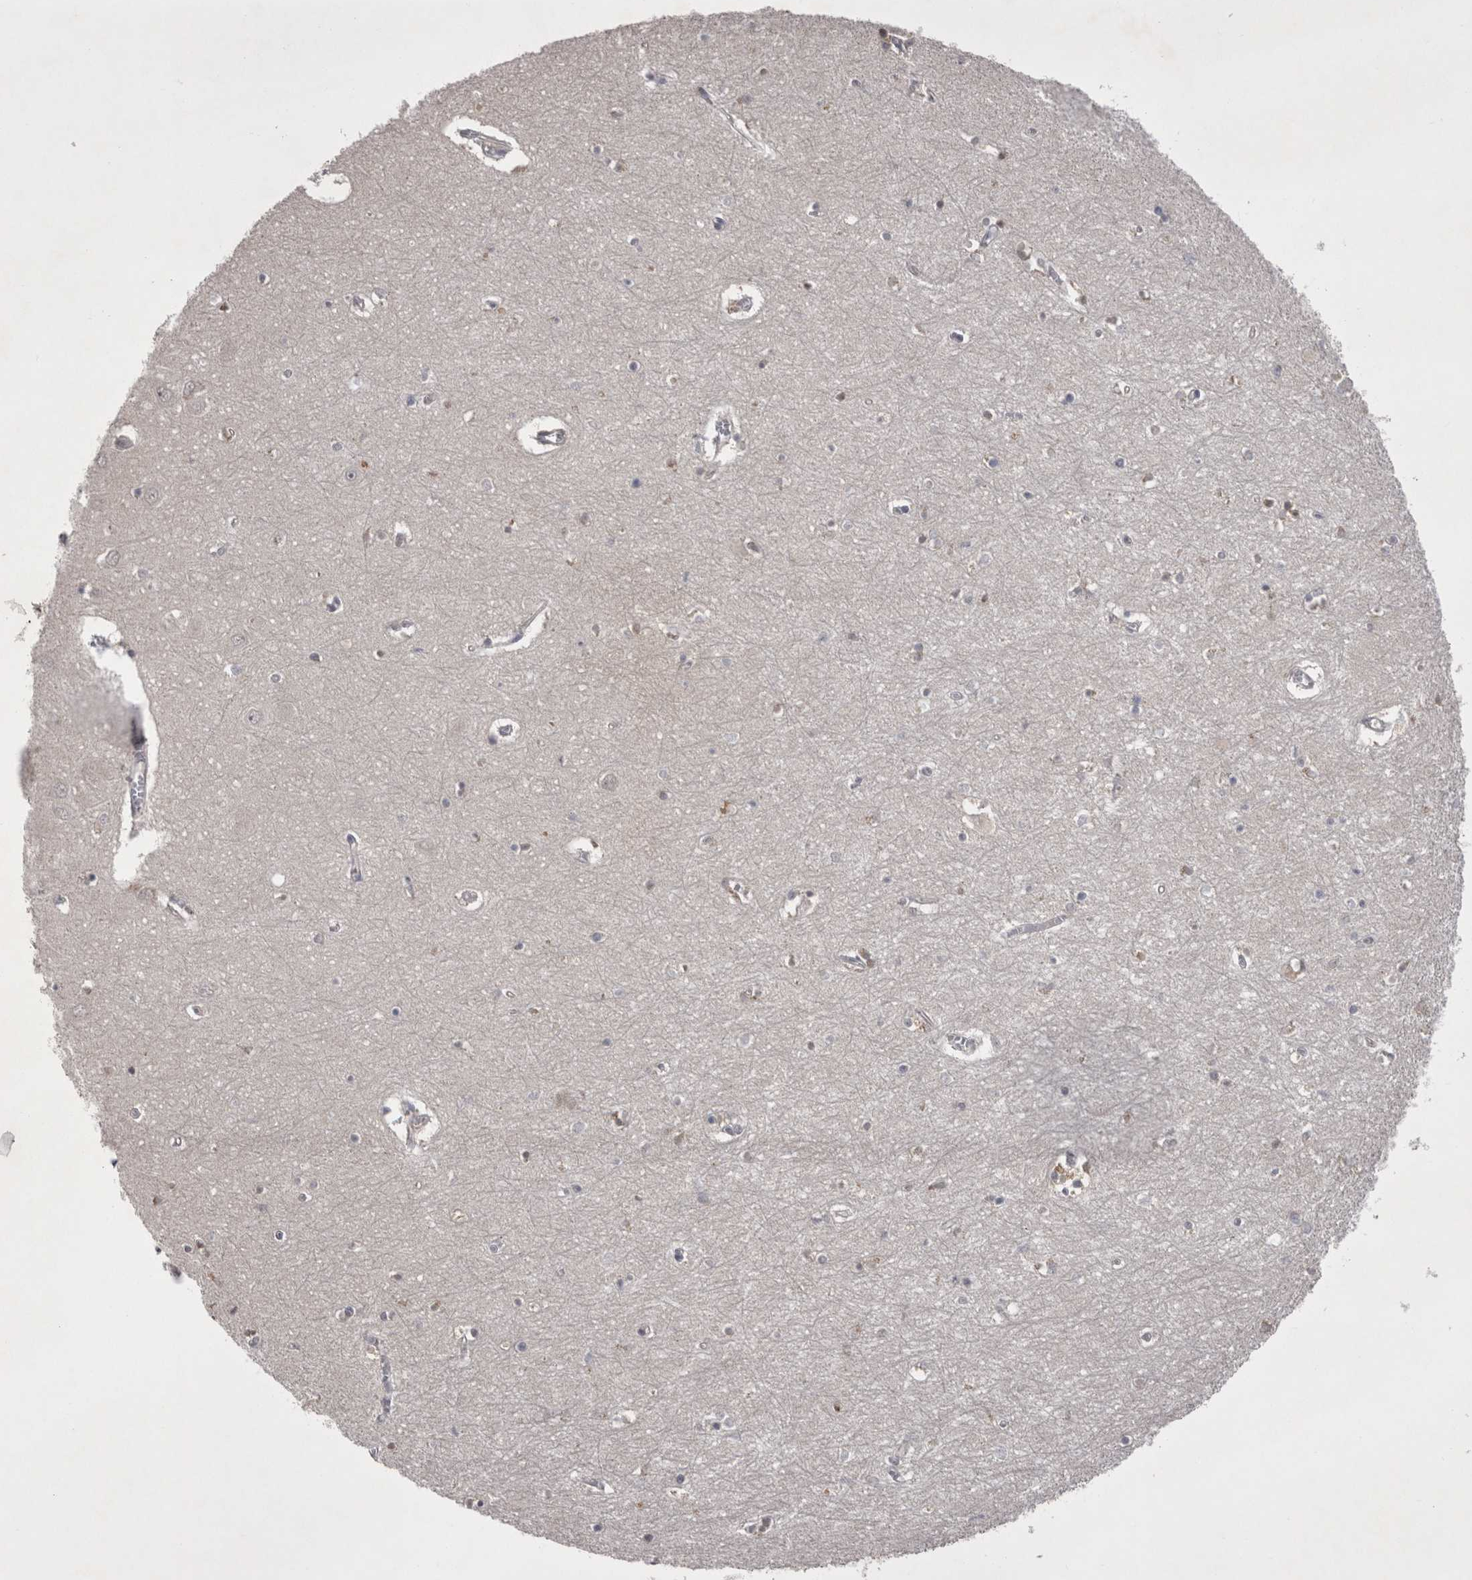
{"staining": {"intensity": "negative", "quantity": "none", "location": "none"}, "tissue": "hippocampus", "cell_type": "Glial cells", "image_type": "normal", "snomed": [{"axis": "morphology", "description": "Normal tissue, NOS"}, {"axis": "topography", "description": "Hippocampus"}], "caption": "This is a micrograph of IHC staining of normal hippocampus, which shows no expression in glial cells.", "gene": "NENF", "patient": {"sex": "male", "age": 70}}